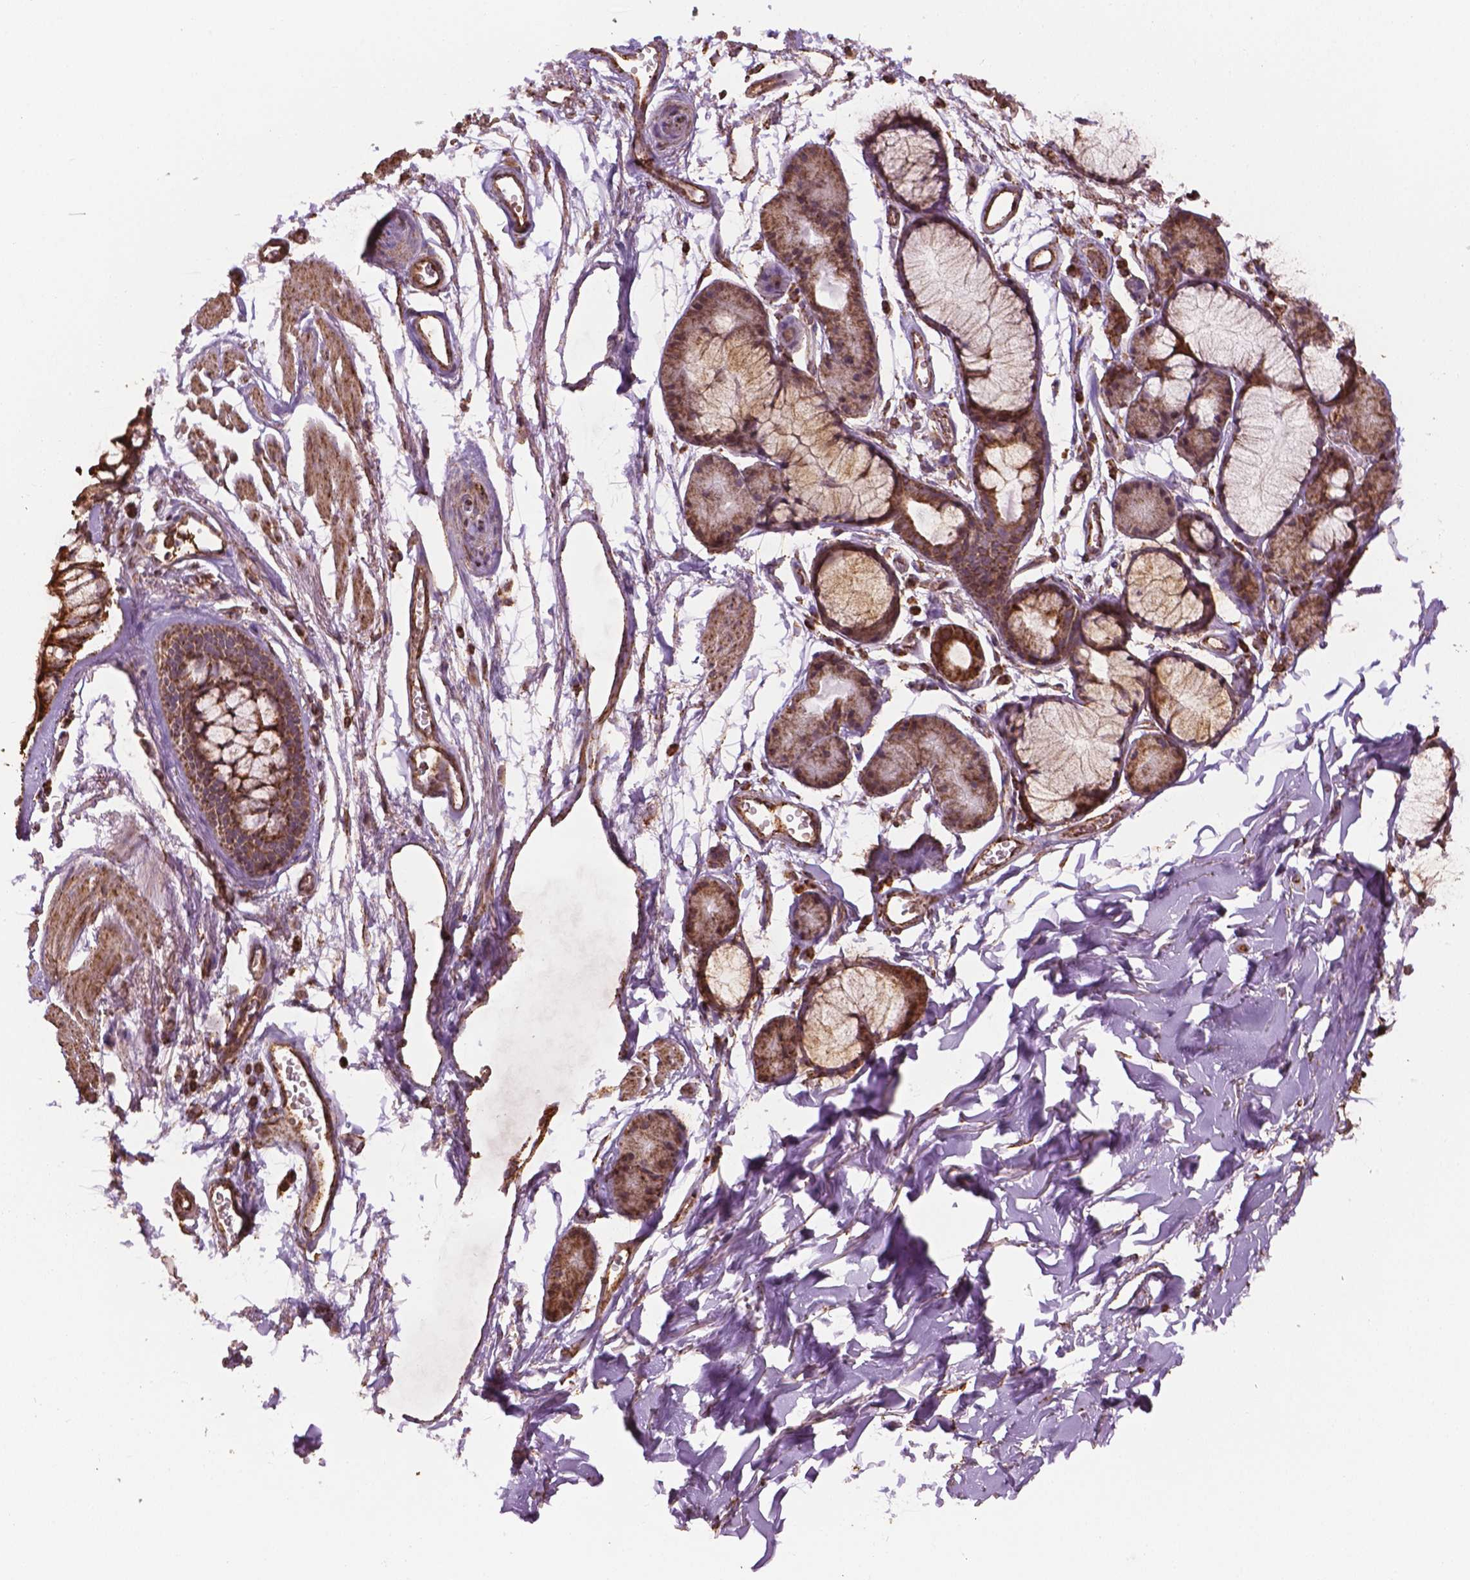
{"staining": {"intensity": "moderate", "quantity": ">75%", "location": "cytoplasmic/membranous,nuclear"}, "tissue": "adipose tissue", "cell_type": "Adipocytes", "image_type": "normal", "snomed": [{"axis": "morphology", "description": "Normal tissue, NOS"}, {"axis": "topography", "description": "Cartilage tissue"}, {"axis": "topography", "description": "Bronchus"}], "caption": "Immunohistochemistry image of benign adipose tissue stained for a protein (brown), which reveals medium levels of moderate cytoplasmic/membranous,nuclear expression in approximately >75% of adipocytes.", "gene": "HS3ST3A1", "patient": {"sex": "female", "age": 79}}